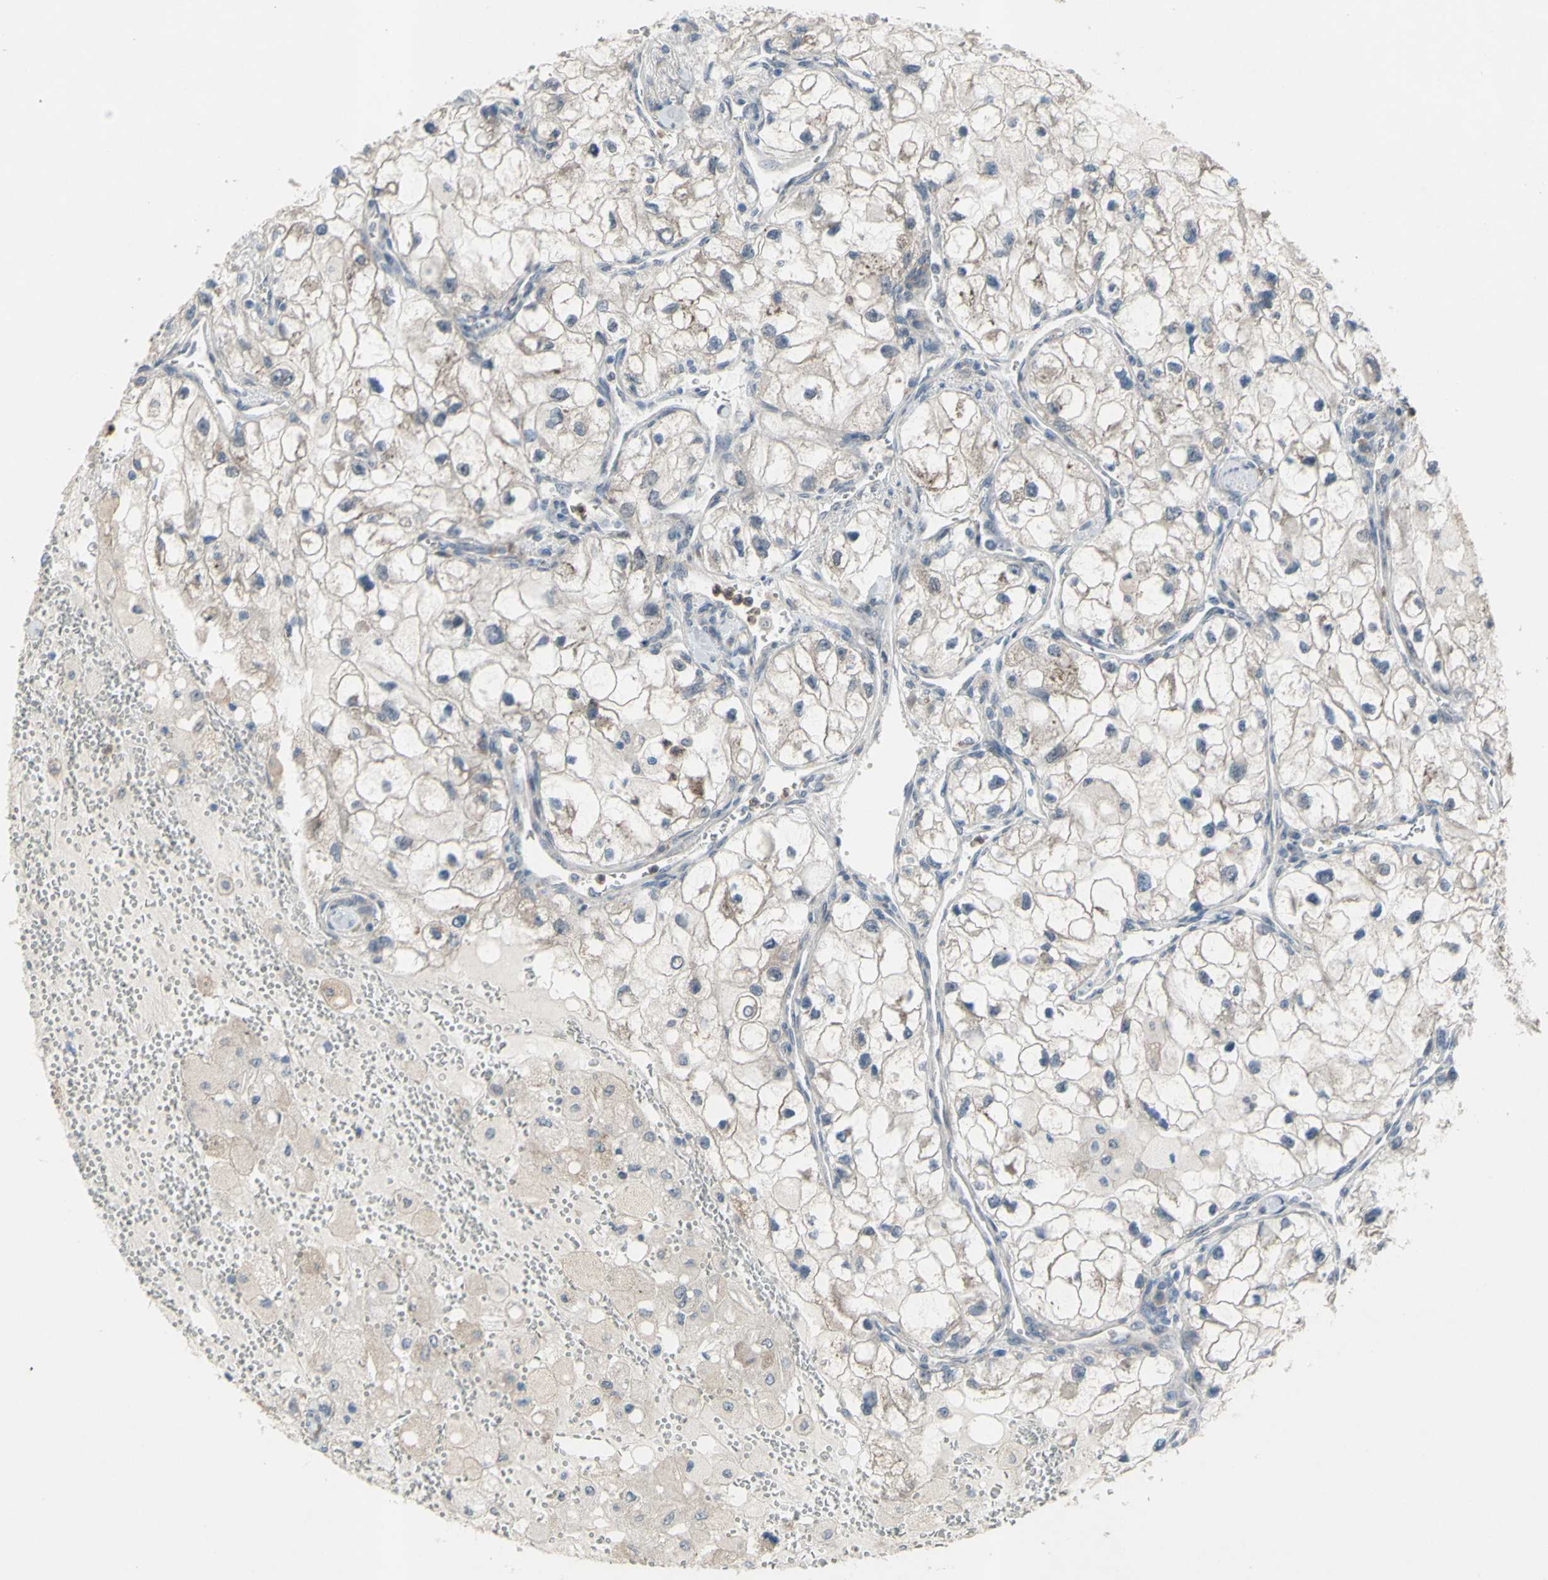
{"staining": {"intensity": "weak", "quantity": ">75%", "location": "cytoplasmic/membranous"}, "tissue": "renal cancer", "cell_type": "Tumor cells", "image_type": "cancer", "snomed": [{"axis": "morphology", "description": "Adenocarcinoma, NOS"}, {"axis": "topography", "description": "Kidney"}], "caption": "Protein staining by IHC reveals weak cytoplasmic/membranous positivity in about >75% of tumor cells in renal cancer.", "gene": "GRAMD2B", "patient": {"sex": "female", "age": 70}}